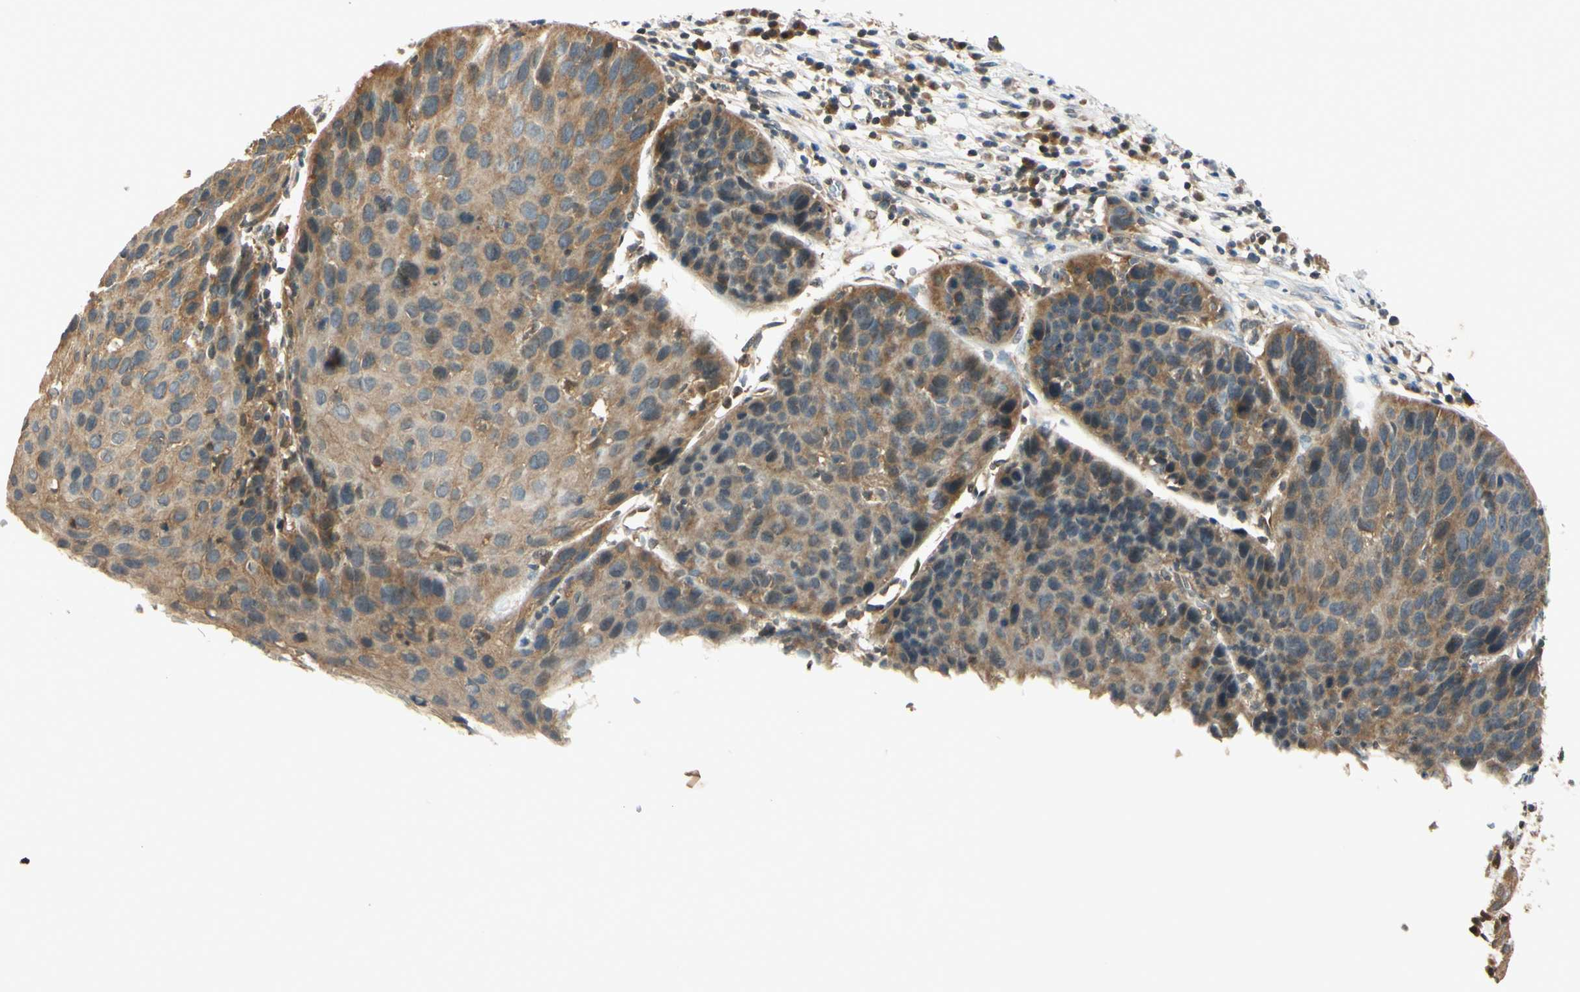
{"staining": {"intensity": "moderate", "quantity": ">75%", "location": "cytoplasmic/membranous"}, "tissue": "cervical cancer", "cell_type": "Tumor cells", "image_type": "cancer", "snomed": [{"axis": "morphology", "description": "Squamous cell carcinoma, NOS"}, {"axis": "topography", "description": "Cervix"}], "caption": "Immunohistochemistry micrograph of neoplastic tissue: human cervical squamous cell carcinoma stained using IHC displays medium levels of moderate protein expression localized specifically in the cytoplasmic/membranous of tumor cells, appearing as a cytoplasmic/membranous brown color.", "gene": "EPHA8", "patient": {"sex": "female", "age": 38}}